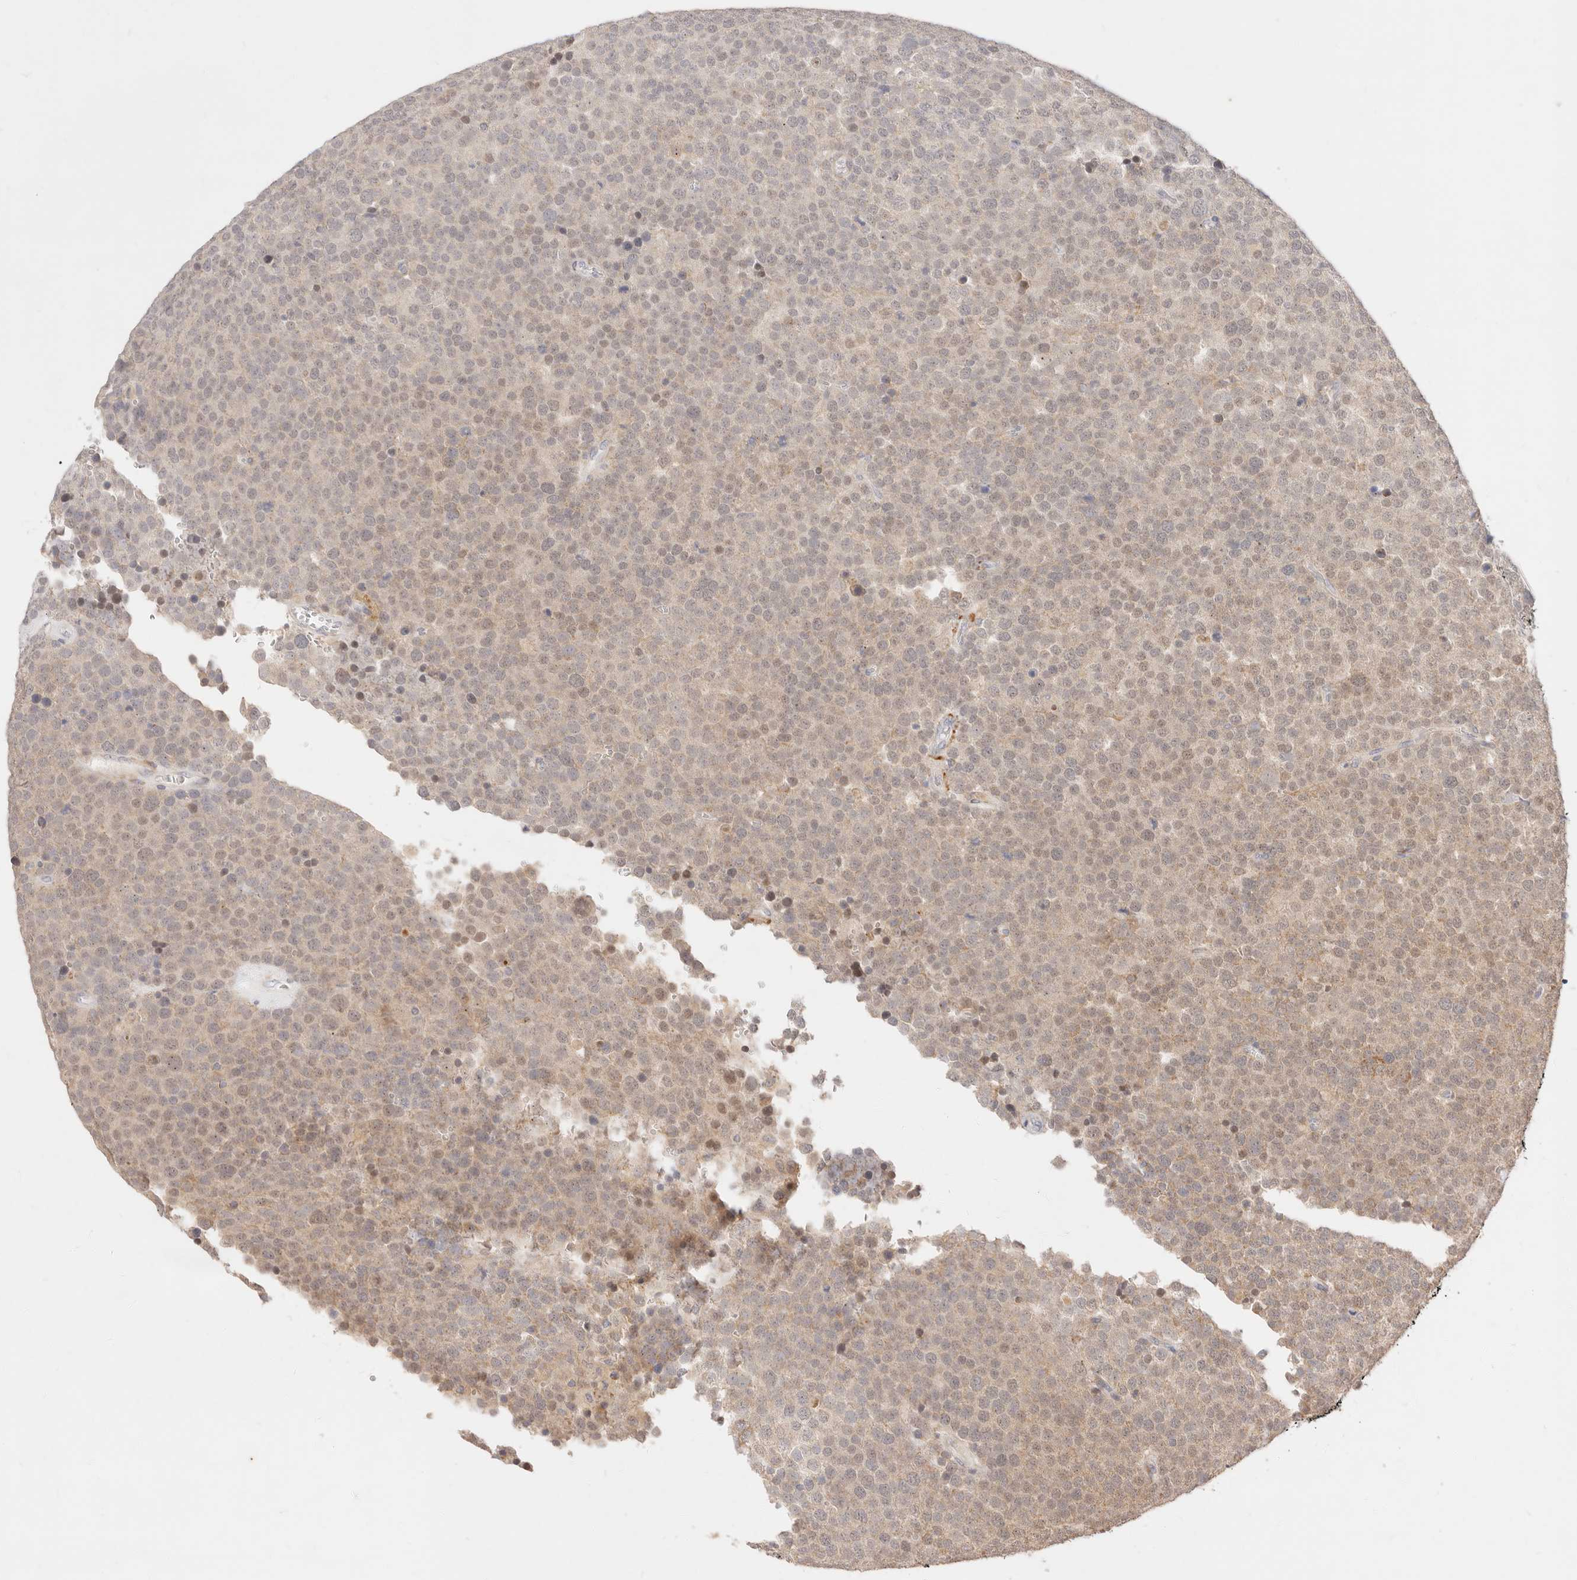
{"staining": {"intensity": "weak", "quantity": "25%-75%", "location": "cytoplasmic/membranous"}, "tissue": "testis cancer", "cell_type": "Tumor cells", "image_type": "cancer", "snomed": [{"axis": "morphology", "description": "Seminoma, NOS"}, {"axis": "topography", "description": "Testis"}], "caption": "Weak cytoplasmic/membranous positivity for a protein is appreciated in approximately 25%-75% of tumor cells of testis seminoma using immunohistochemistry (IHC).", "gene": "RUBCNL", "patient": {"sex": "male", "age": 71}}